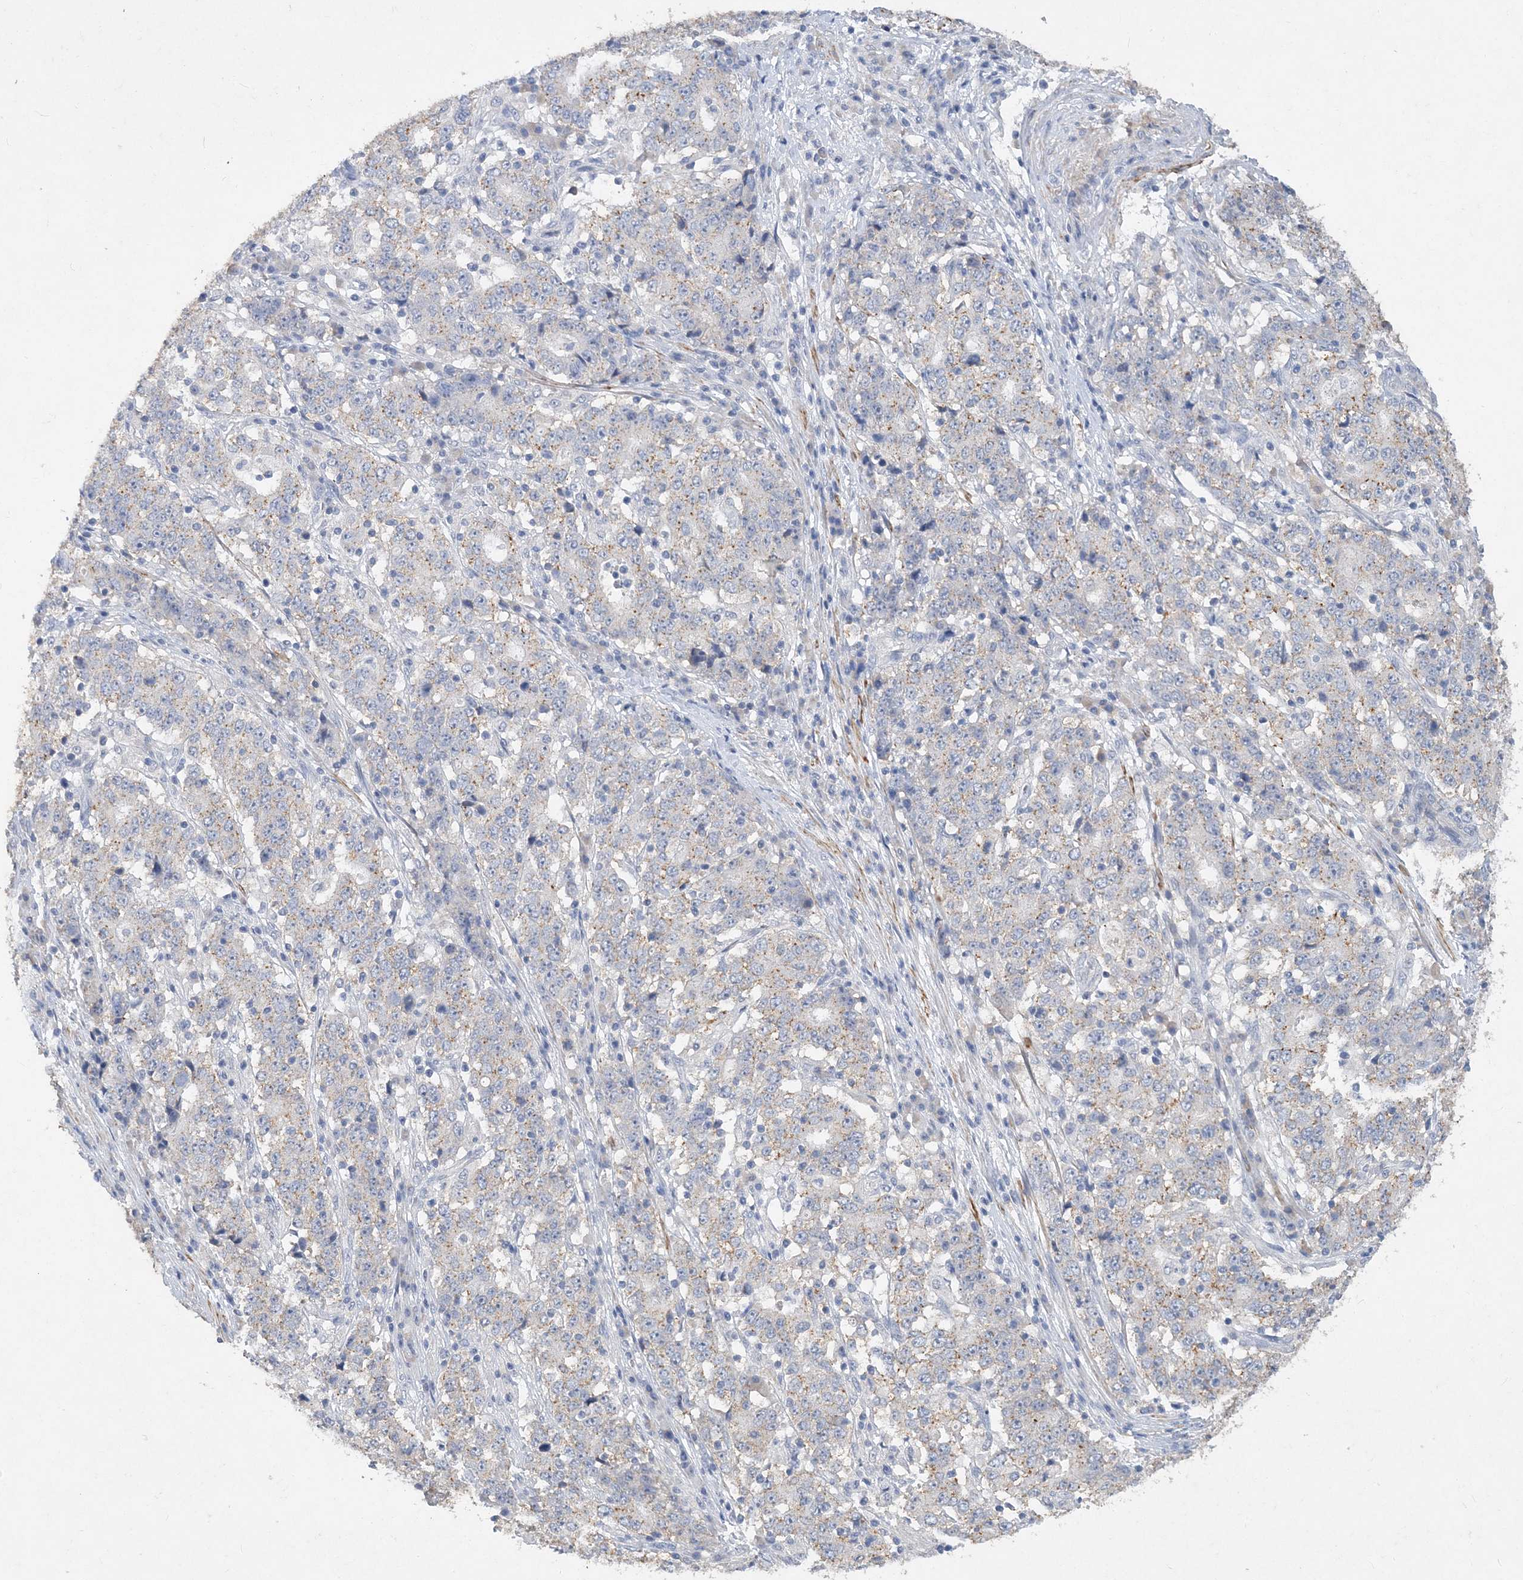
{"staining": {"intensity": "weak", "quantity": "<25%", "location": "cytoplasmic/membranous"}, "tissue": "stomach cancer", "cell_type": "Tumor cells", "image_type": "cancer", "snomed": [{"axis": "morphology", "description": "Adenocarcinoma, NOS"}, {"axis": "topography", "description": "Stomach"}], "caption": "Stomach cancer was stained to show a protein in brown. There is no significant positivity in tumor cells.", "gene": "C11orf58", "patient": {"sex": "male", "age": 59}}